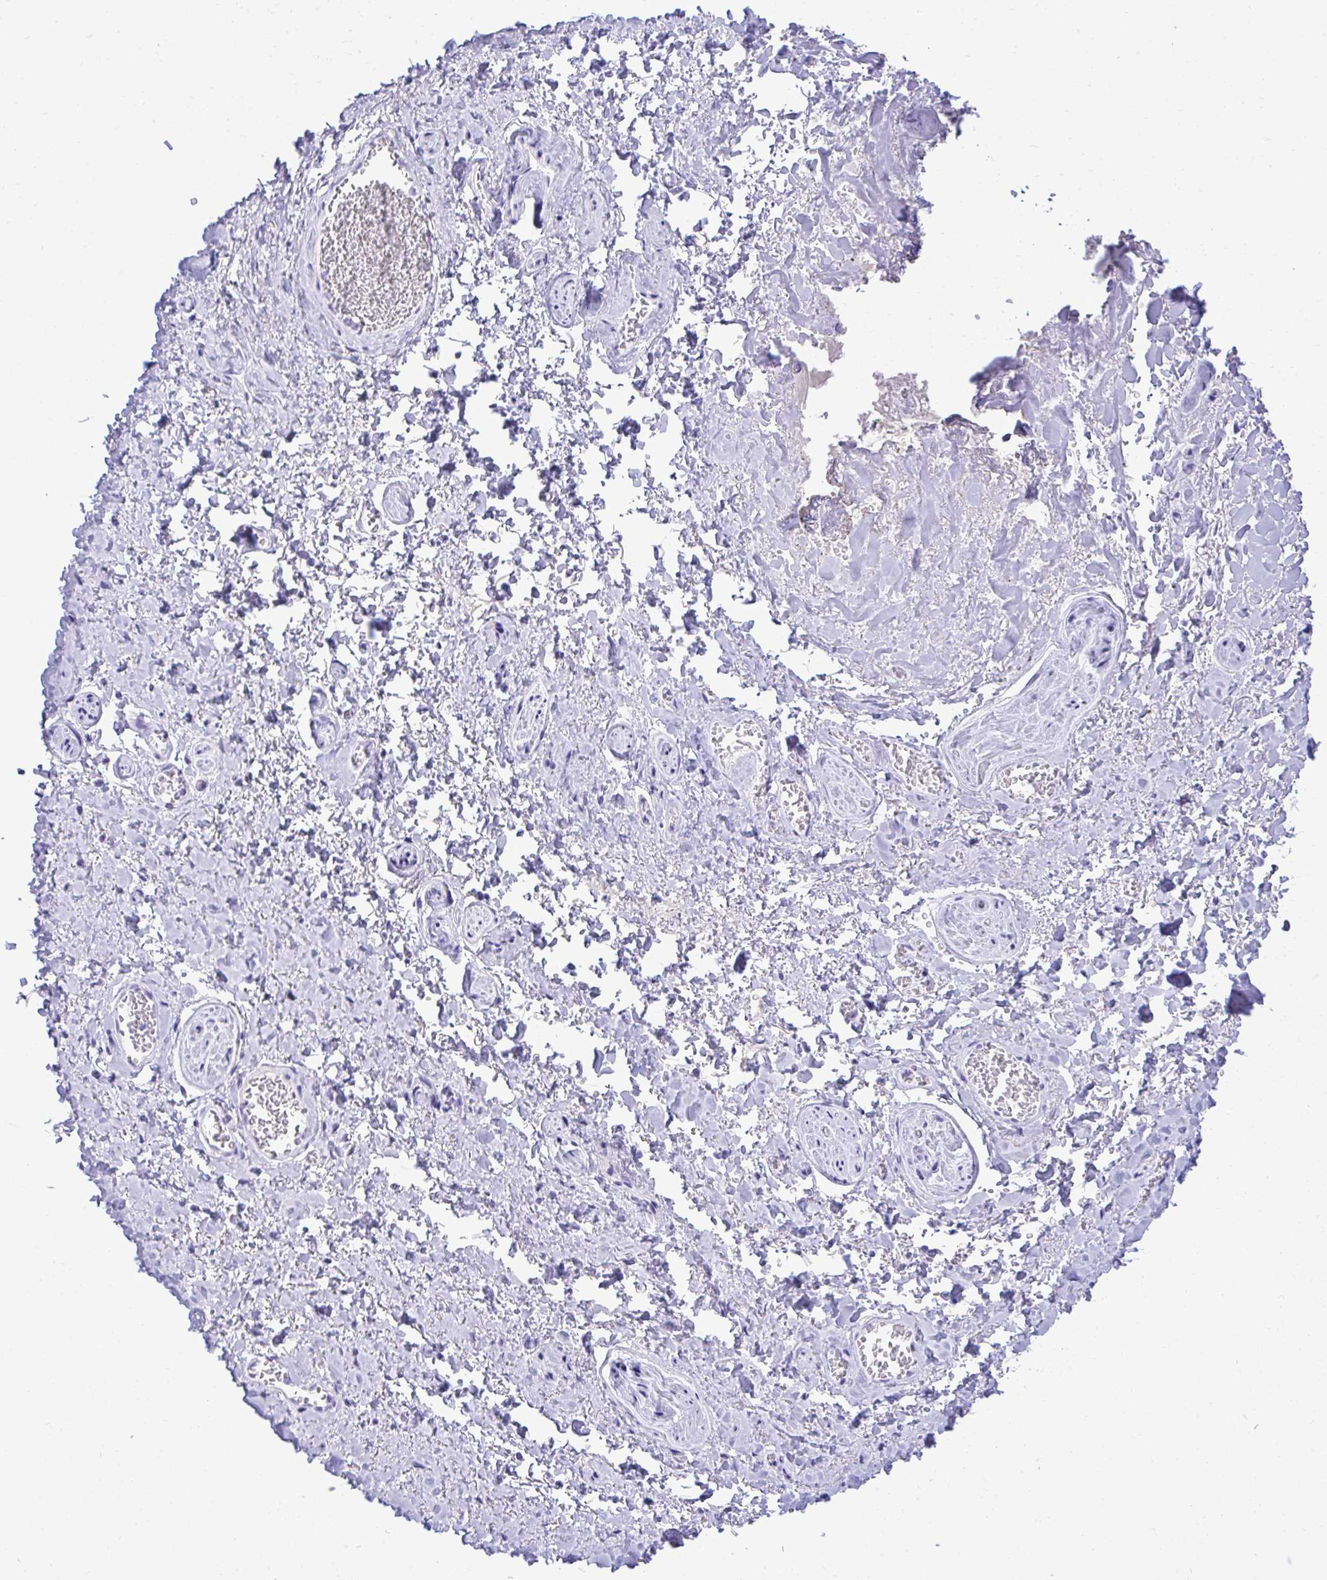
{"staining": {"intensity": "negative", "quantity": "none", "location": "none"}, "tissue": "adipose tissue", "cell_type": "Adipocytes", "image_type": "normal", "snomed": [{"axis": "morphology", "description": "Normal tissue, NOS"}, {"axis": "topography", "description": "Vulva"}, {"axis": "topography", "description": "Peripheral nerve tissue"}], "caption": "There is no significant staining in adipocytes of adipose tissue. (Immunohistochemistry, brightfield microscopy, high magnification).", "gene": "PGM2L1", "patient": {"sex": "female", "age": 66}}